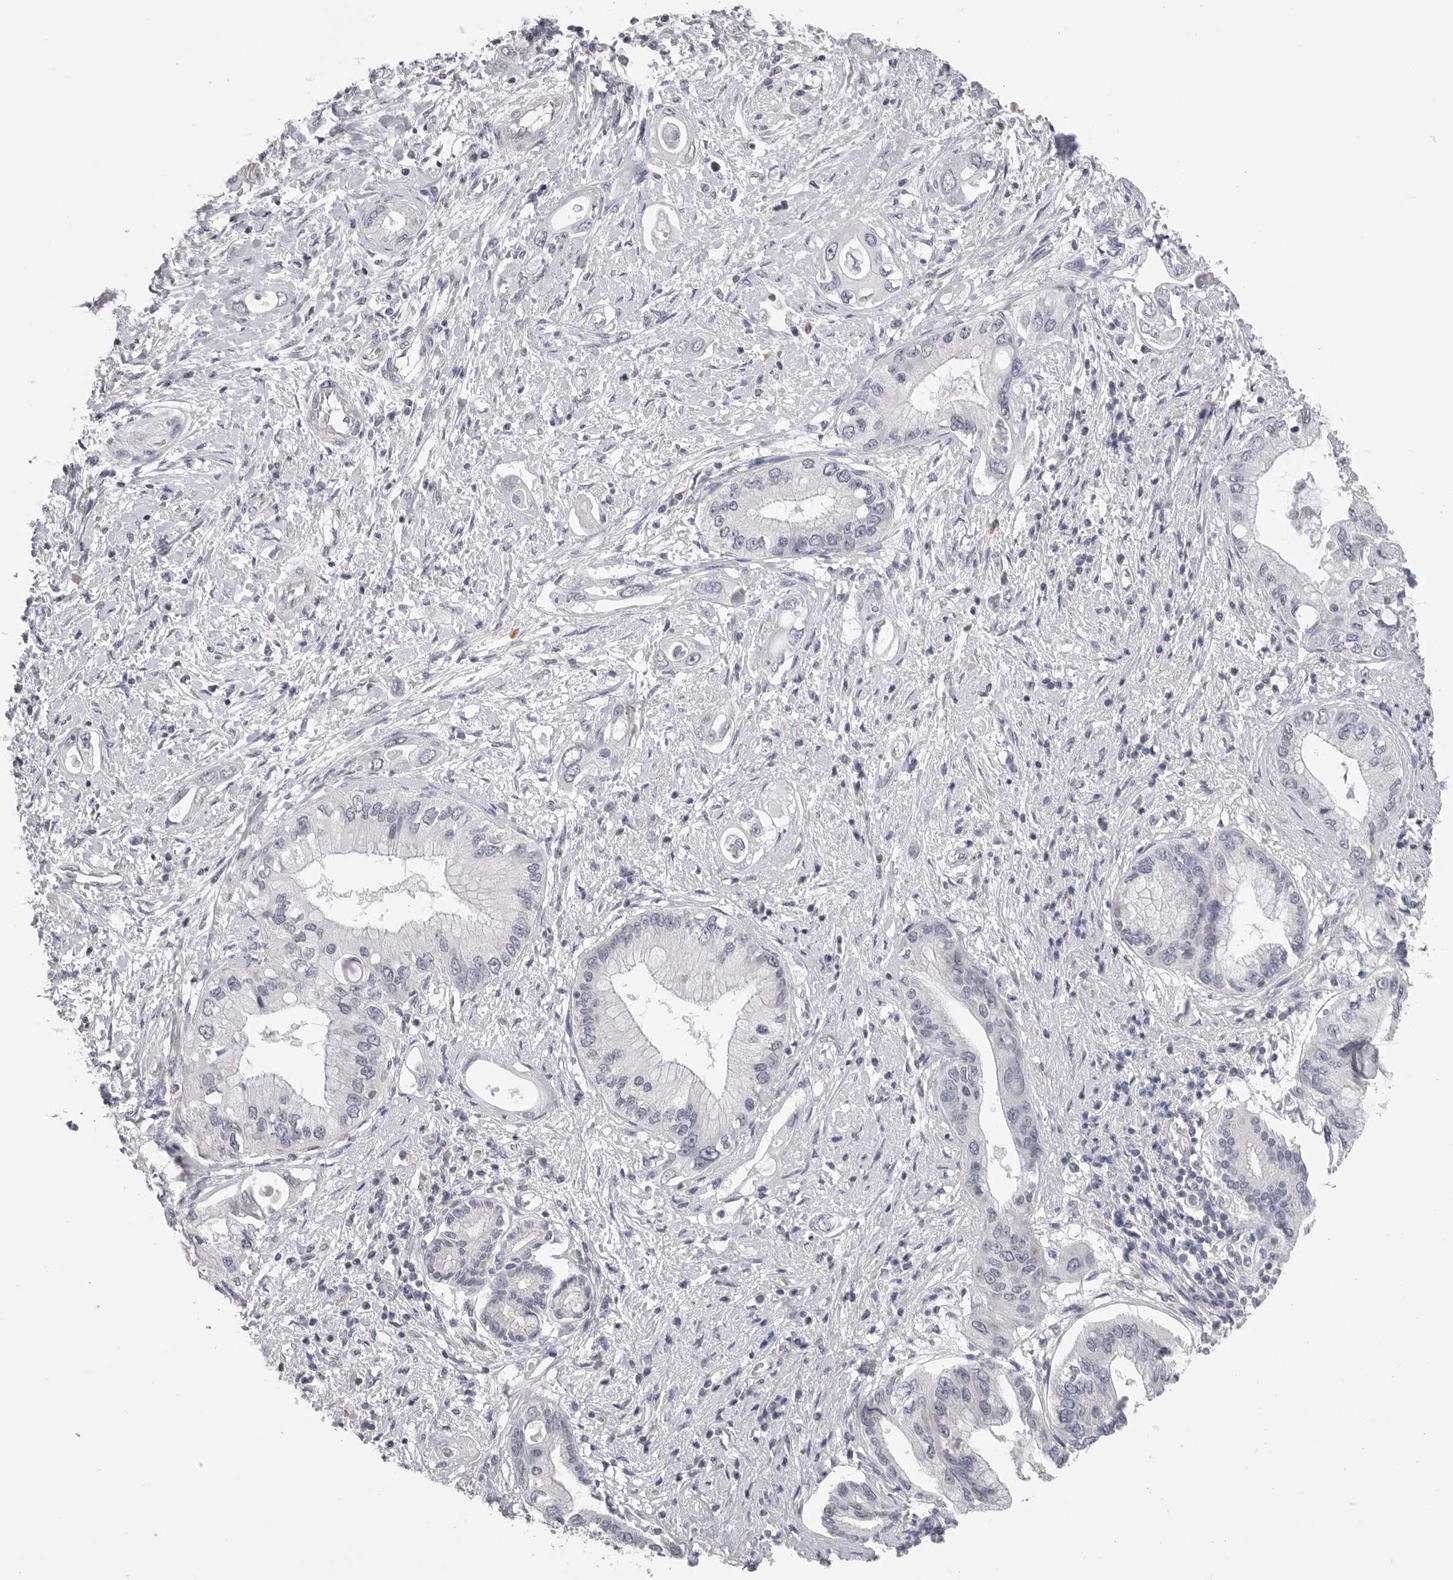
{"staining": {"intensity": "negative", "quantity": "none", "location": "none"}, "tissue": "pancreatic cancer", "cell_type": "Tumor cells", "image_type": "cancer", "snomed": [{"axis": "morphology", "description": "Inflammation, NOS"}, {"axis": "morphology", "description": "Adenocarcinoma, NOS"}, {"axis": "topography", "description": "Pancreas"}], "caption": "A histopathology image of pancreatic adenocarcinoma stained for a protein exhibits no brown staining in tumor cells.", "gene": "DLGAP3", "patient": {"sex": "female", "age": 56}}